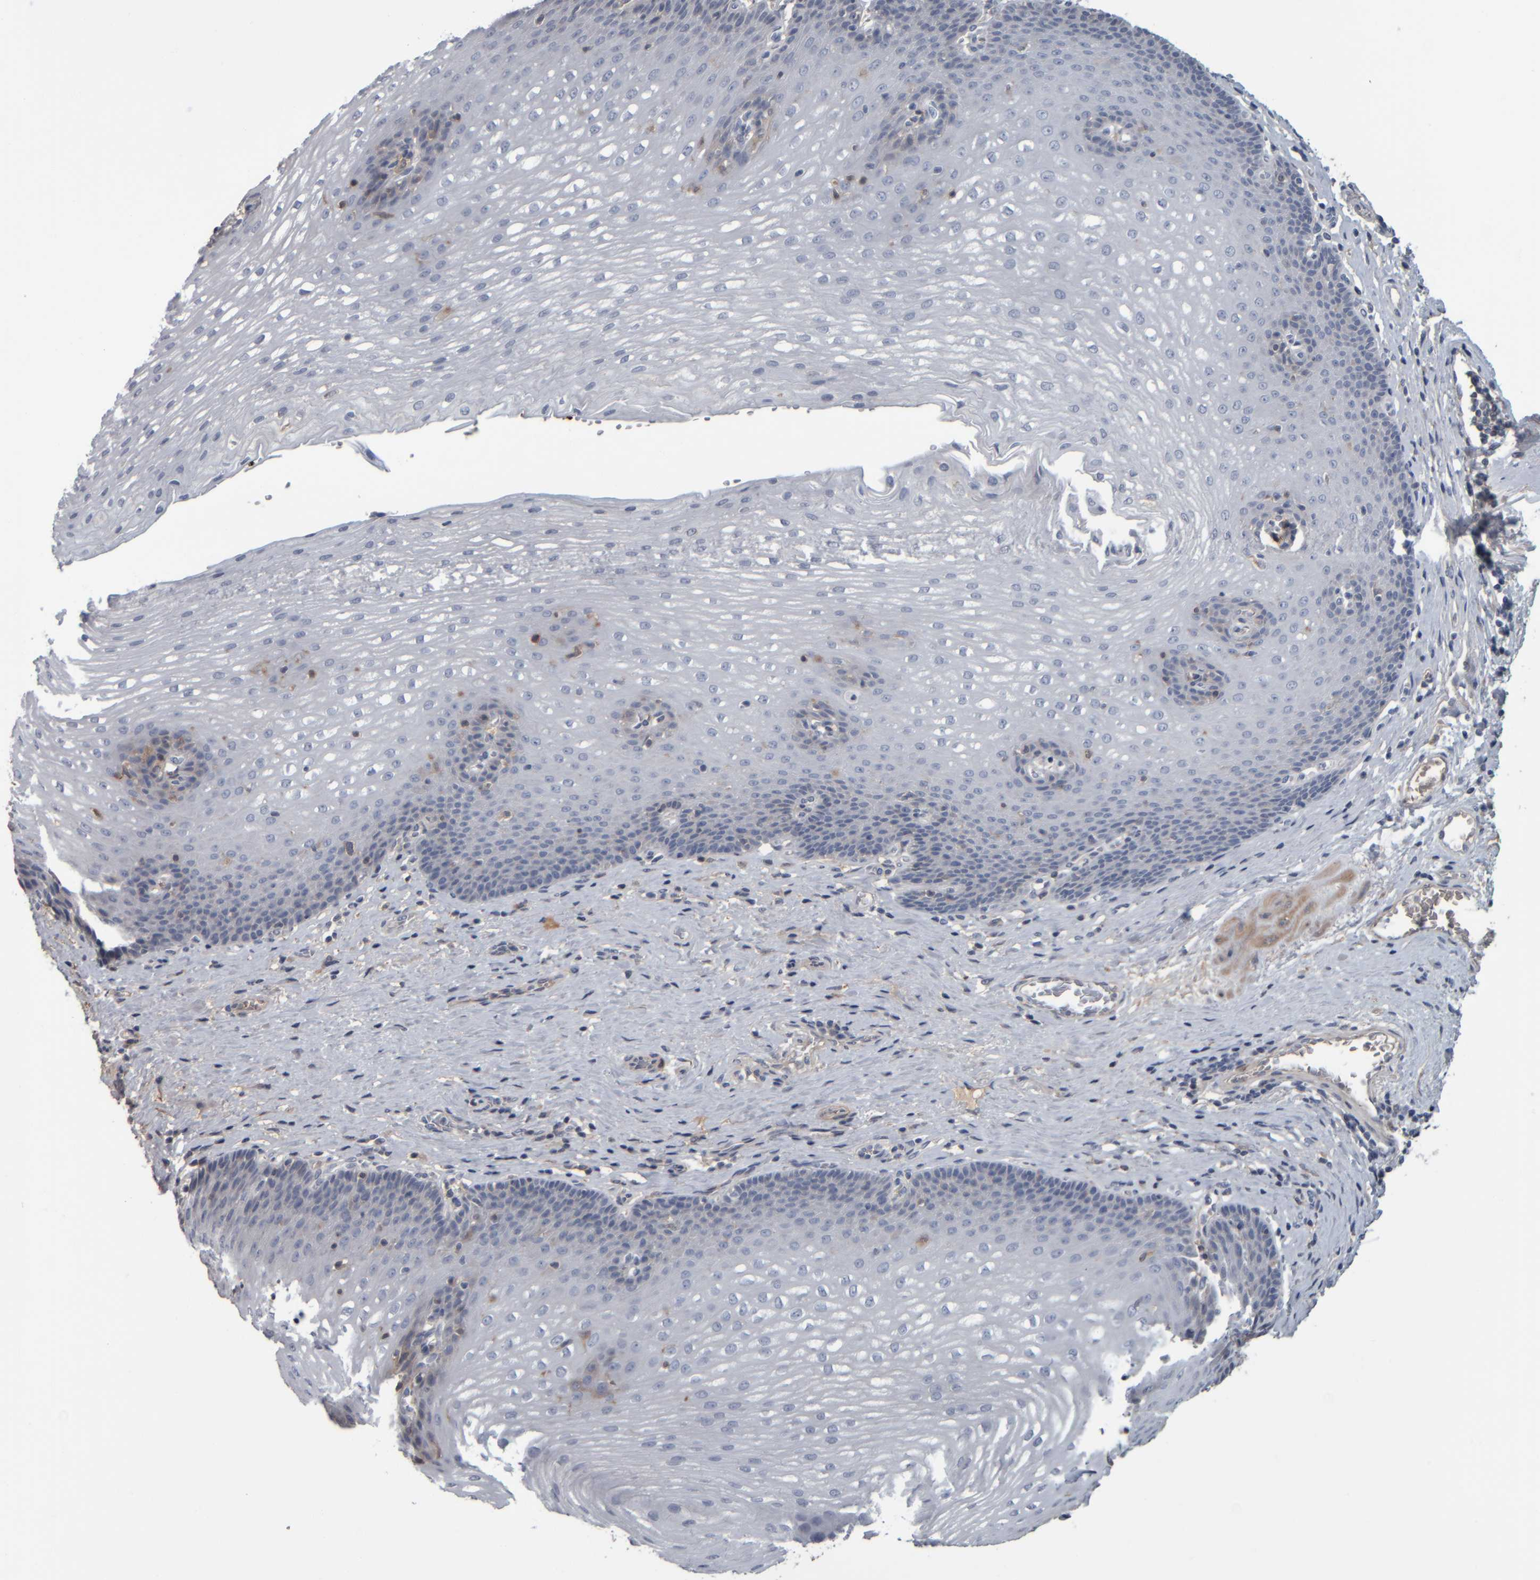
{"staining": {"intensity": "weak", "quantity": "<25%", "location": "cytoplasmic/membranous"}, "tissue": "esophagus", "cell_type": "Squamous epithelial cells", "image_type": "normal", "snomed": [{"axis": "morphology", "description": "Normal tissue, NOS"}, {"axis": "topography", "description": "Esophagus"}], "caption": "The micrograph displays no significant positivity in squamous epithelial cells of esophagus. (DAB IHC, high magnification).", "gene": "CAVIN4", "patient": {"sex": "male", "age": 48}}